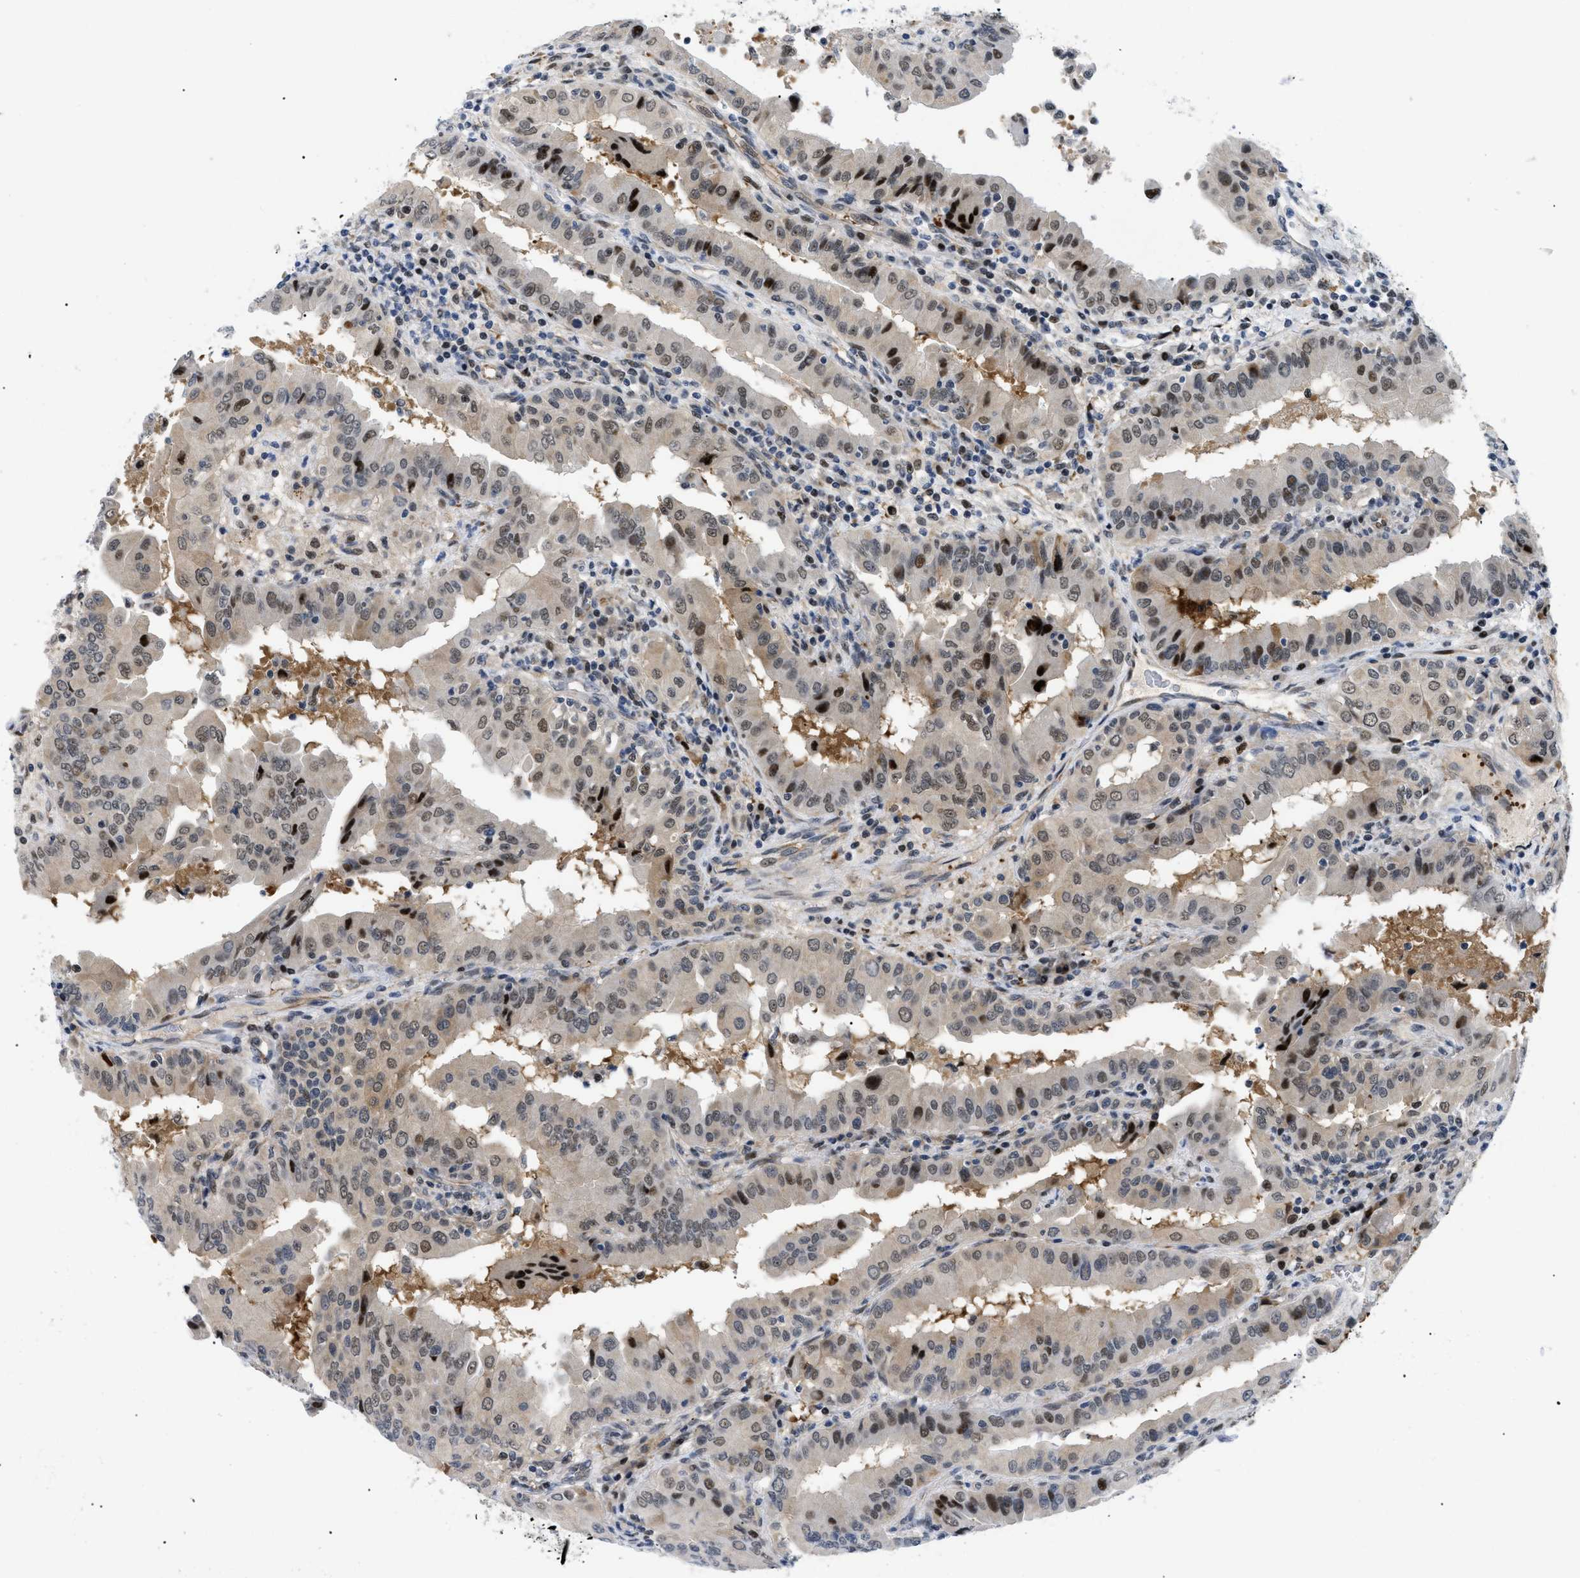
{"staining": {"intensity": "moderate", "quantity": "25%-75%", "location": "nuclear"}, "tissue": "thyroid cancer", "cell_type": "Tumor cells", "image_type": "cancer", "snomed": [{"axis": "morphology", "description": "Papillary adenocarcinoma, NOS"}, {"axis": "topography", "description": "Thyroid gland"}], "caption": "Human thyroid papillary adenocarcinoma stained for a protein (brown) displays moderate nuclear positive staining in about 25%-75% of tumor cells.", "gene": "SLC29A2", "patient": {"sex": "male", "age": 33}}